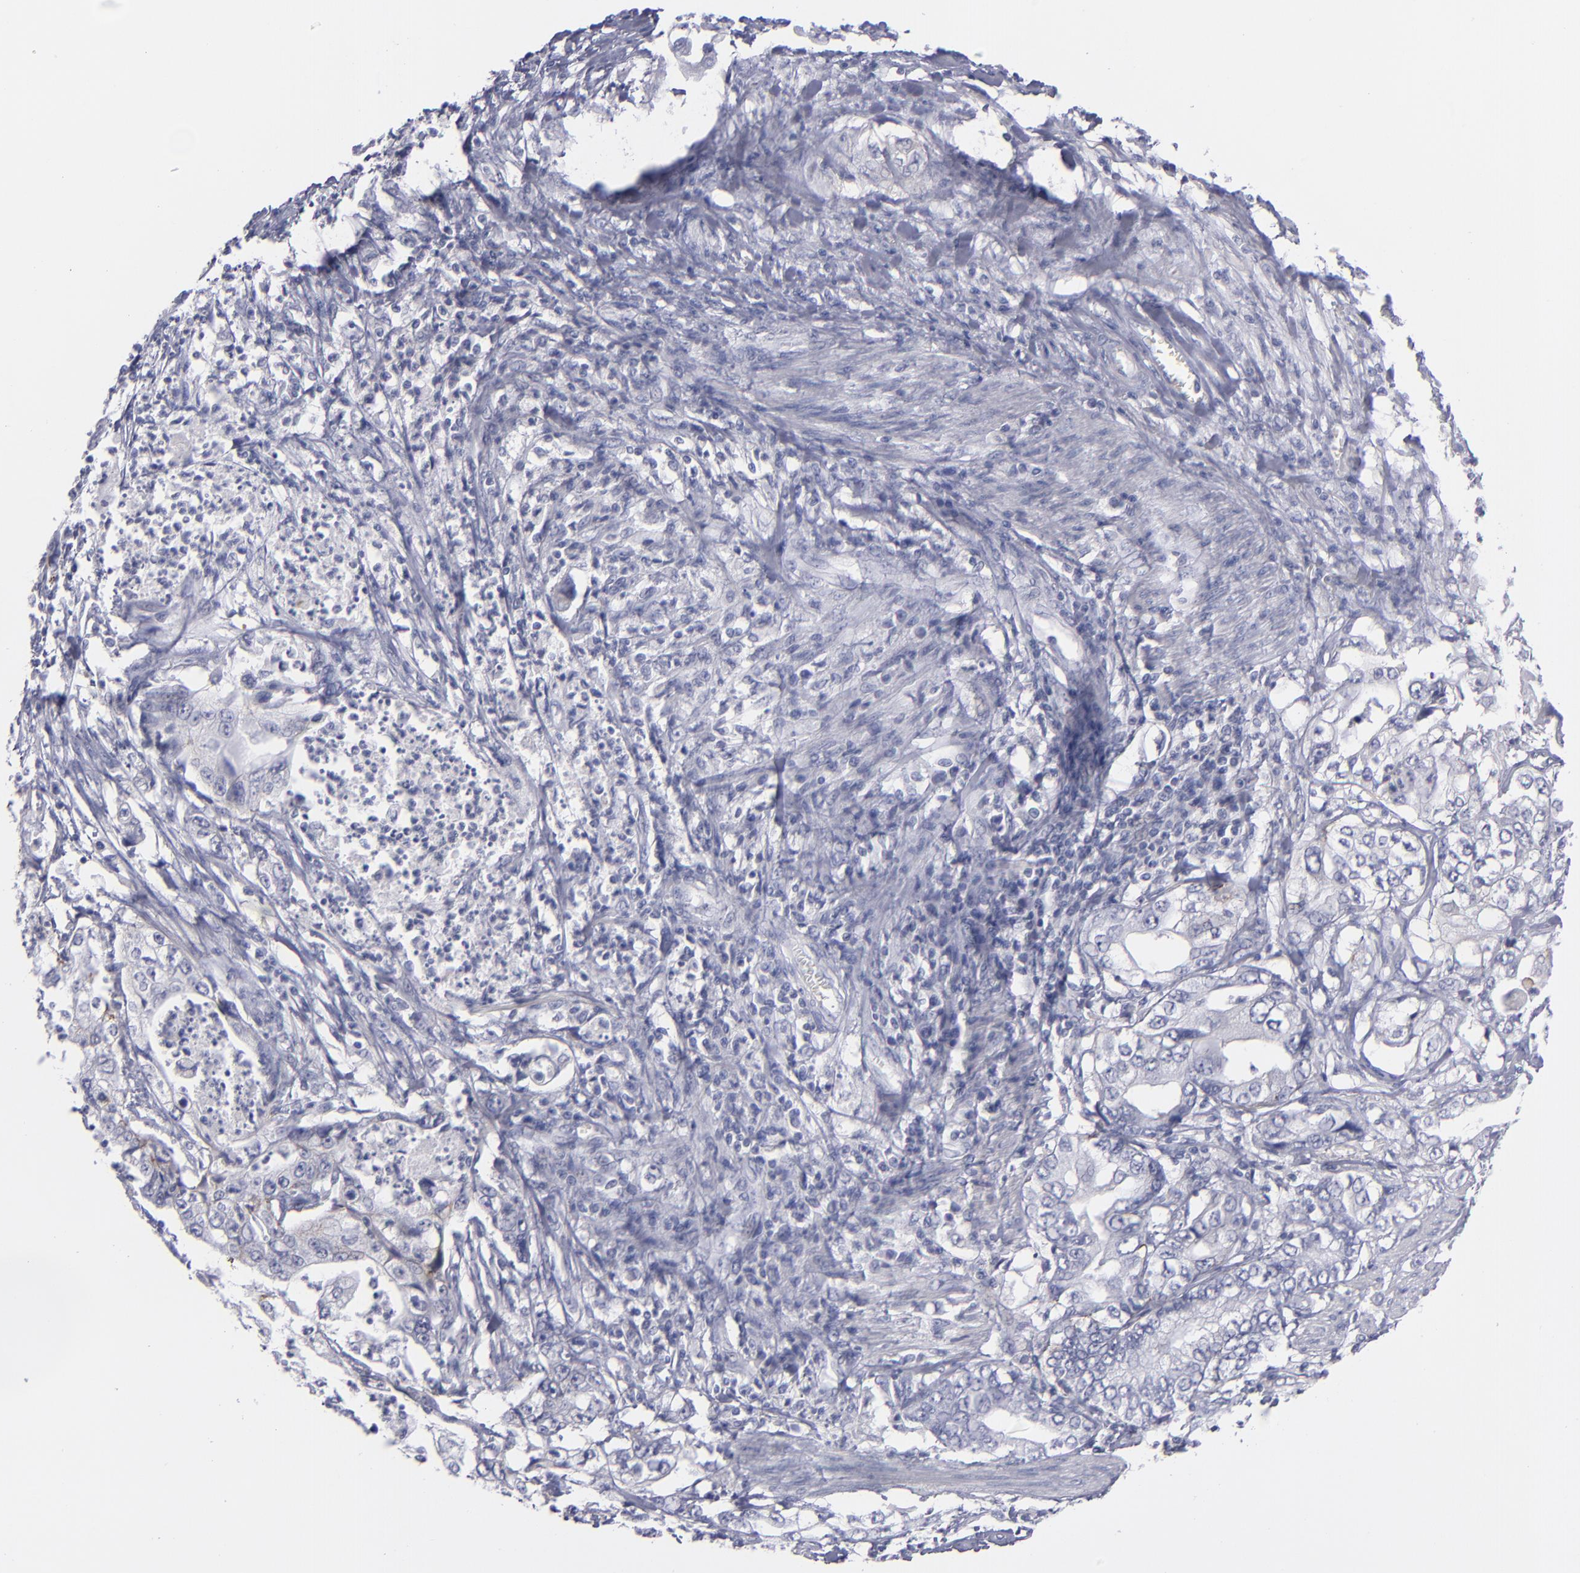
{"staining": {"intensity": "negative", "quantity": "none", "location": "none"}, "tissue": "stomach cancer", "cell_type": "Tumor cells", "image_type": "cancer", "snomed": [{"axis": "morphology", "description": "Adenocarcinoma, NOS"}, {"axis": "topography", "description": "Pancreas"}, {"axis": "topography", "description": "Stomach, upper"}], "caption": "Immunohistochemistry micrograph of stomach cancer stained for a protein (brown), which reveals no positivity in tumor cells. The staining is performed using DAB (3,3'-diaminobenzidine) brown chromogen with nuclei counter-stained in using hematoxylin.", "gene": "ITGB4", "patient": {"sex": "male", "age": 77}}